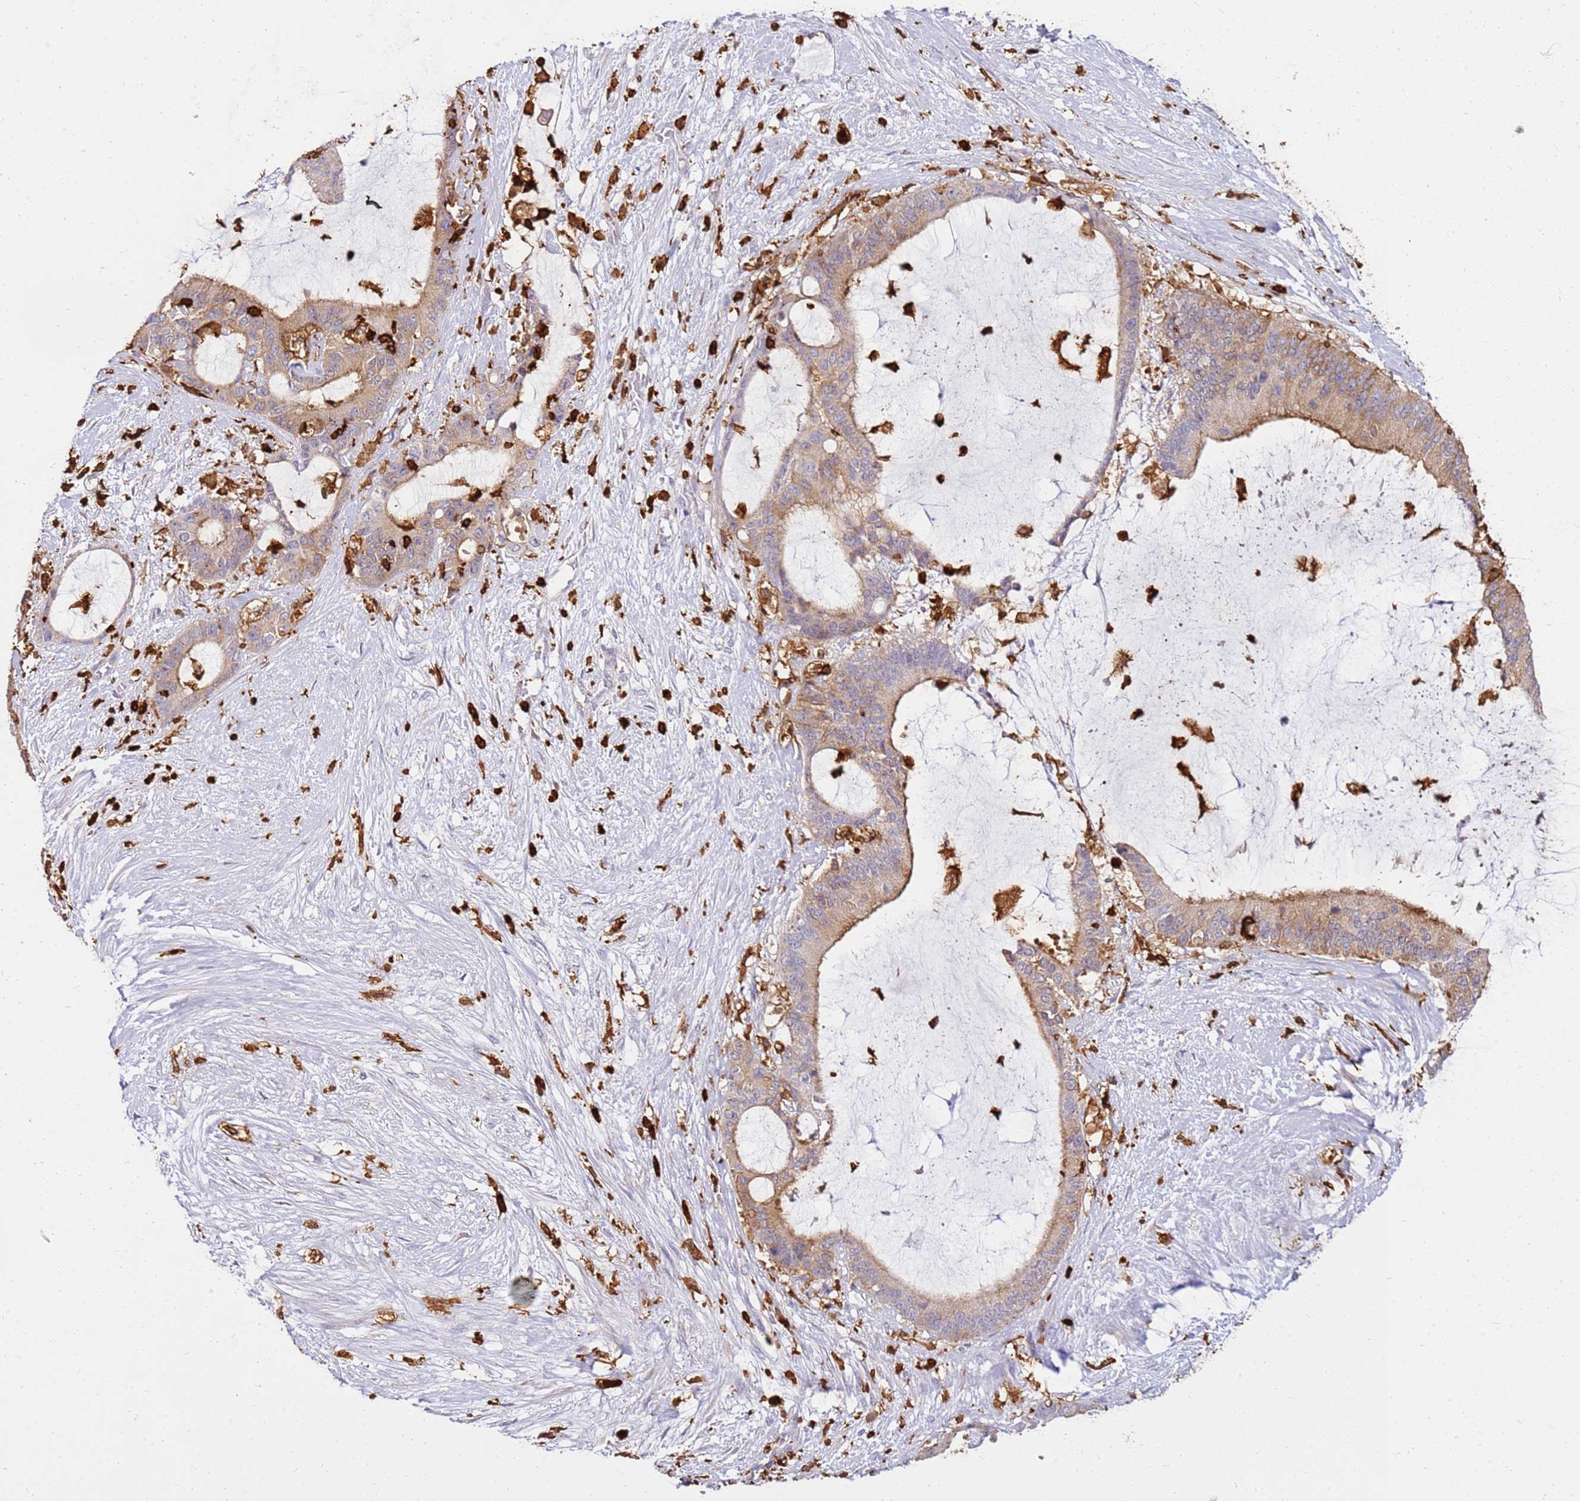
{"staining": {"intensity": "moderate", "quantity": "<25%", "location": "cytoplasmic/membranous"}, "tissue": "liver cancer", "cell_type": "Tumor cells", "image_type": "cancer", "snomed": [{"axis": "morphology", "description": "Normal tissue, NOS"}, {"axis": "morphology", "description": "Cholangiocarcinoma"}, {"axis": "topography", "description": "Liver"}, {"axis": "topography", "description": "Peripheral nerve tissue"}], "caption": "Liver cholangiocarcinoma tissue exhibits moderate cytoplasmic/membranous positivity in about <25% of tumor cells, visualized by immunohistochemistry.", "gene": "CORO1A", "patient": {"sex": "female", "age": 73}}